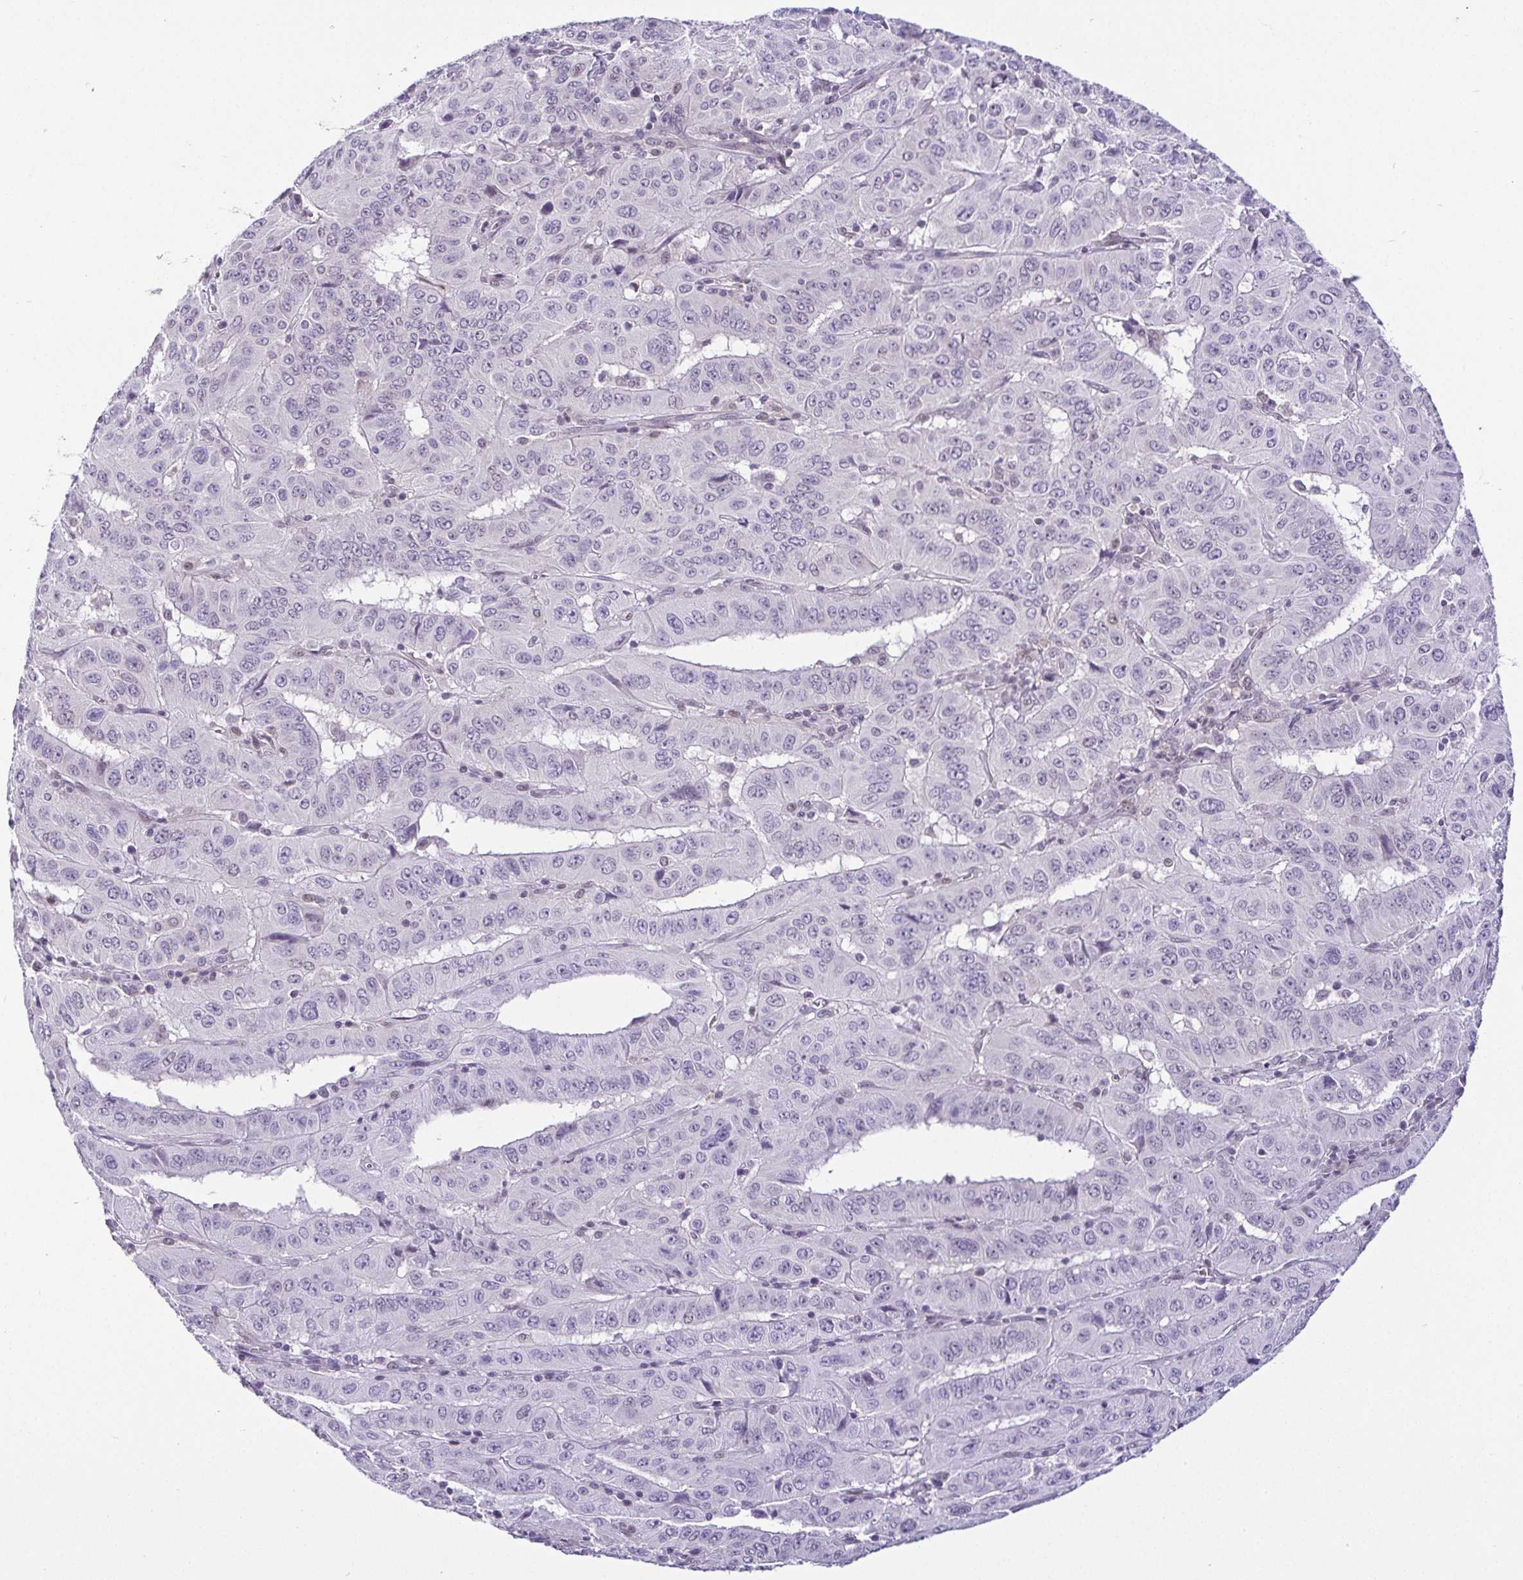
{"staining": {"intensity": "negative", "quantity": "none", "location": "none"}, "tissue": "pancreatic cancer", "cell_type": "Tumor cells", "image_type": "cancer", "snomed": [{"axis": "morphology", "description": "Adenocarcinoma, NOS"}, {"axis": "topography", "description": "Pancreas"}], "caption": "Adenocarcinoma (pancreatic) stained for a protein using immunohistochemistry exhibits no staining tumor cells.", "gene": "RBM3", "patient": {"sex": "male", "age": 63}}